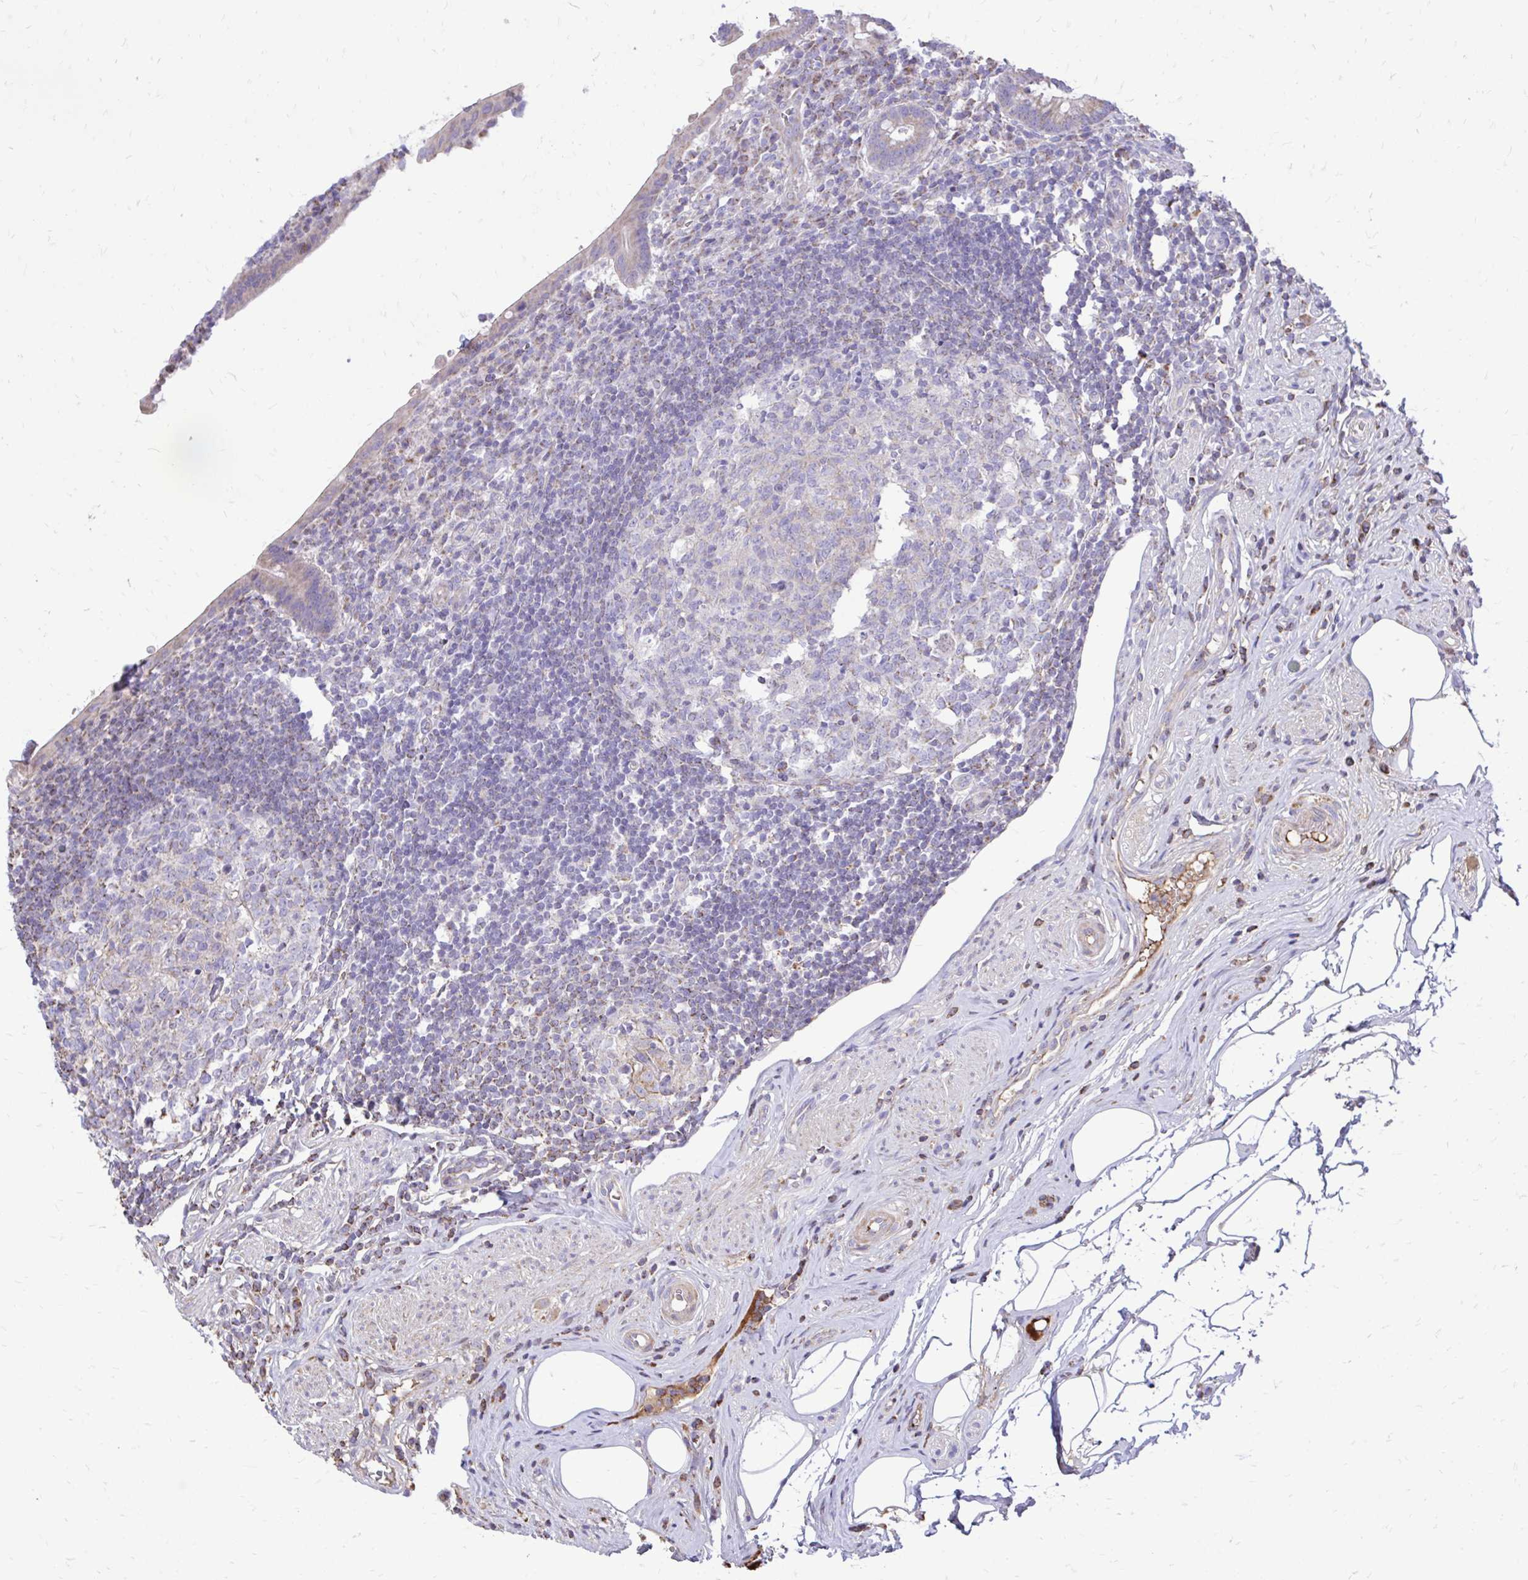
{"staining": {"intensity": "moderate", "quantity": ">75%", "location": "cytoplasmic/membranous"}, "tissue": "appendix", "cell_type": "Glandular cells", "image_type": "normal", "snomed": [{"axis": "morphology", "description": "Normal tissue, NOS"}, {"axis": "topography", "description": "Appendix"}], "caption": "High-power microscopy captured an immunohistochemistry (IHC) image of benign appendix, revealing moderate cytoplasmic/membranous positivity in about >75% of glandular cells.", "gene": "ATP13A2", "patient": {"sex": "female", "age": 56}}